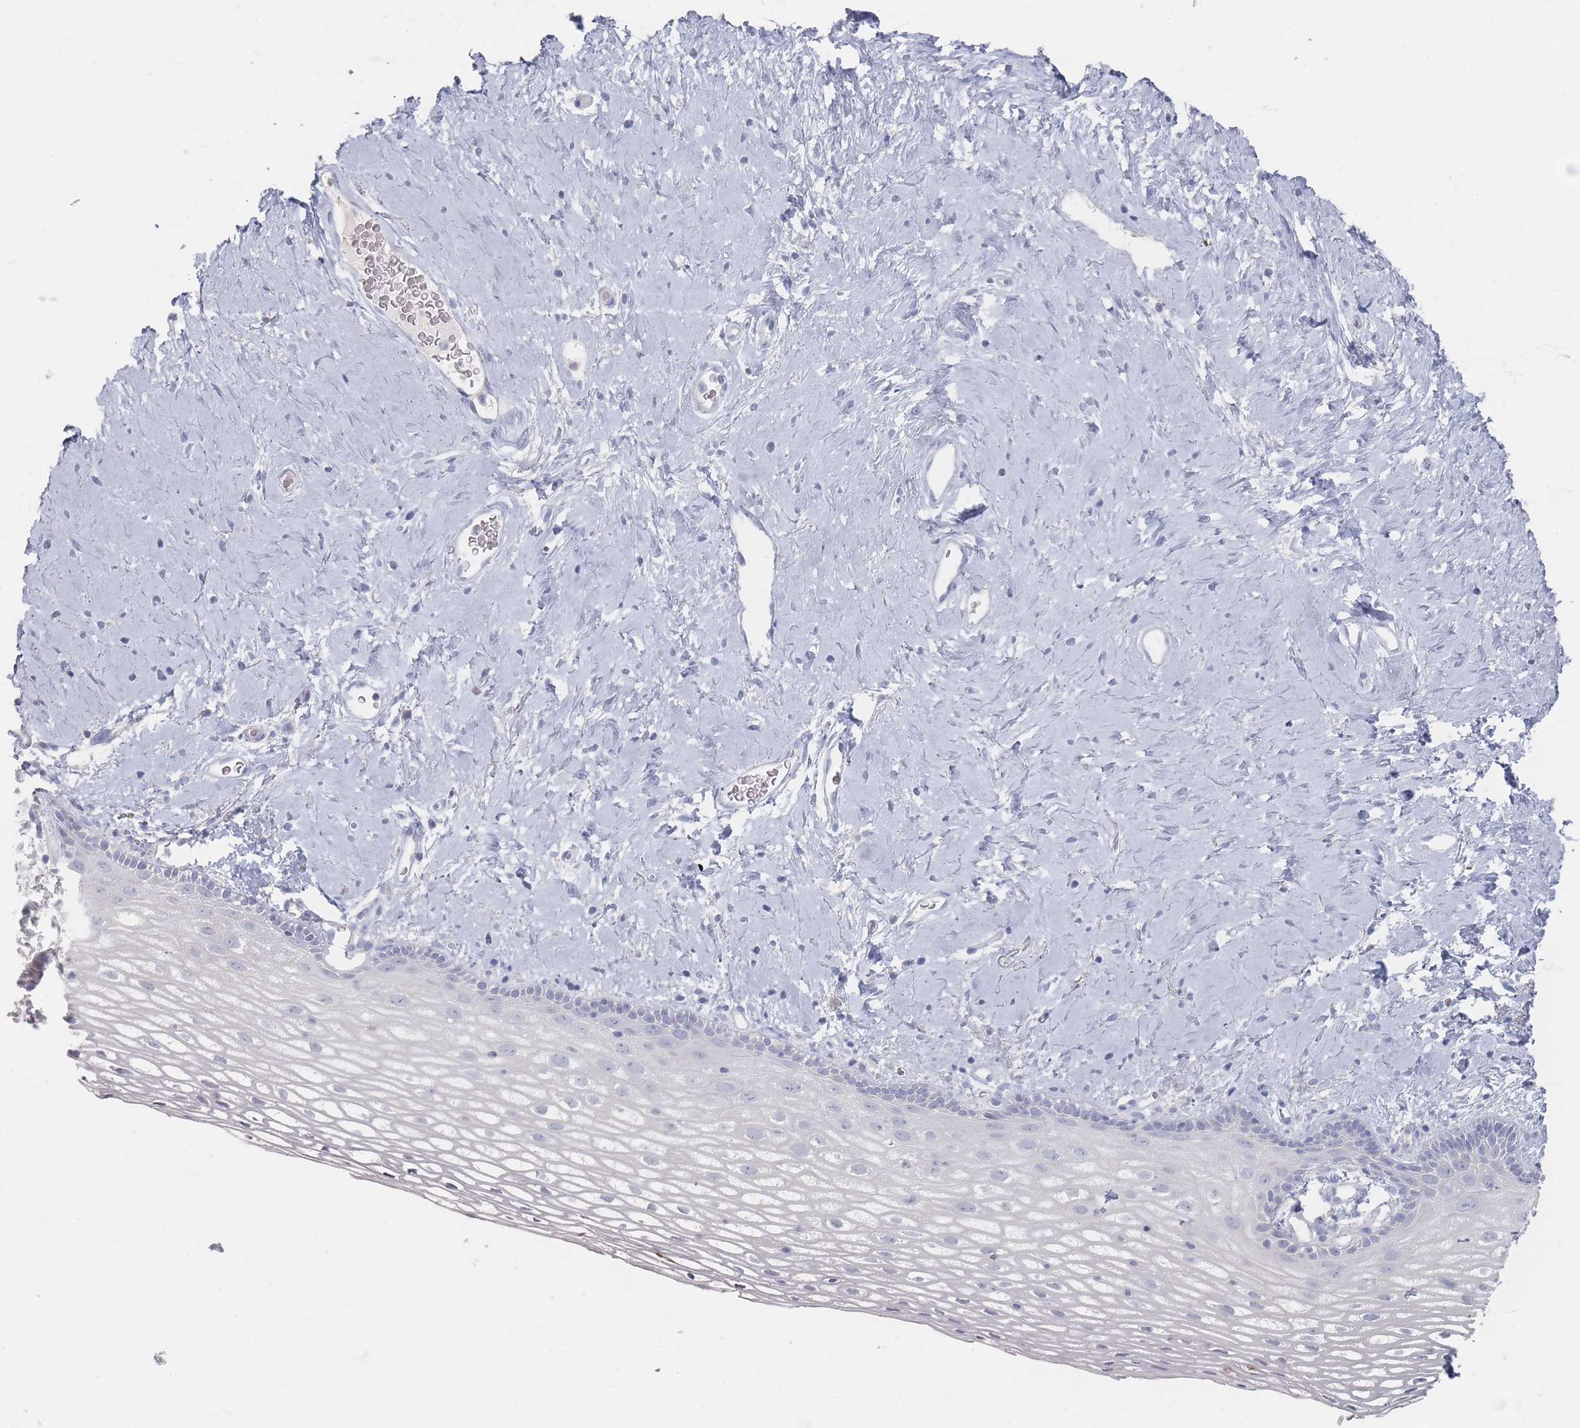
{"staining": {"intensity": "negative", "quantity": "none", "location": "none"}, "tissue": "vagina", "cell_type": "Squamous epithelial cells", "image_type": "normal", "snomed": [{"axis": "morphology", "description": "Normal tissue, NOS"}, {"axis": "morphology", "description": "Adenocarcinoma, NOS"}, {"axis": "topography", "description": "Rectum"}, {"axis": "topography", "description": "Vagina"}], "caption": "High power microscopy photomicrograph of an immunohistochemistry image of unremarkable vagina, revealing no significant positivity in squamous epithelial cells.", "gene": "CD37", "patient": {"sex": "female", "age": 71}}